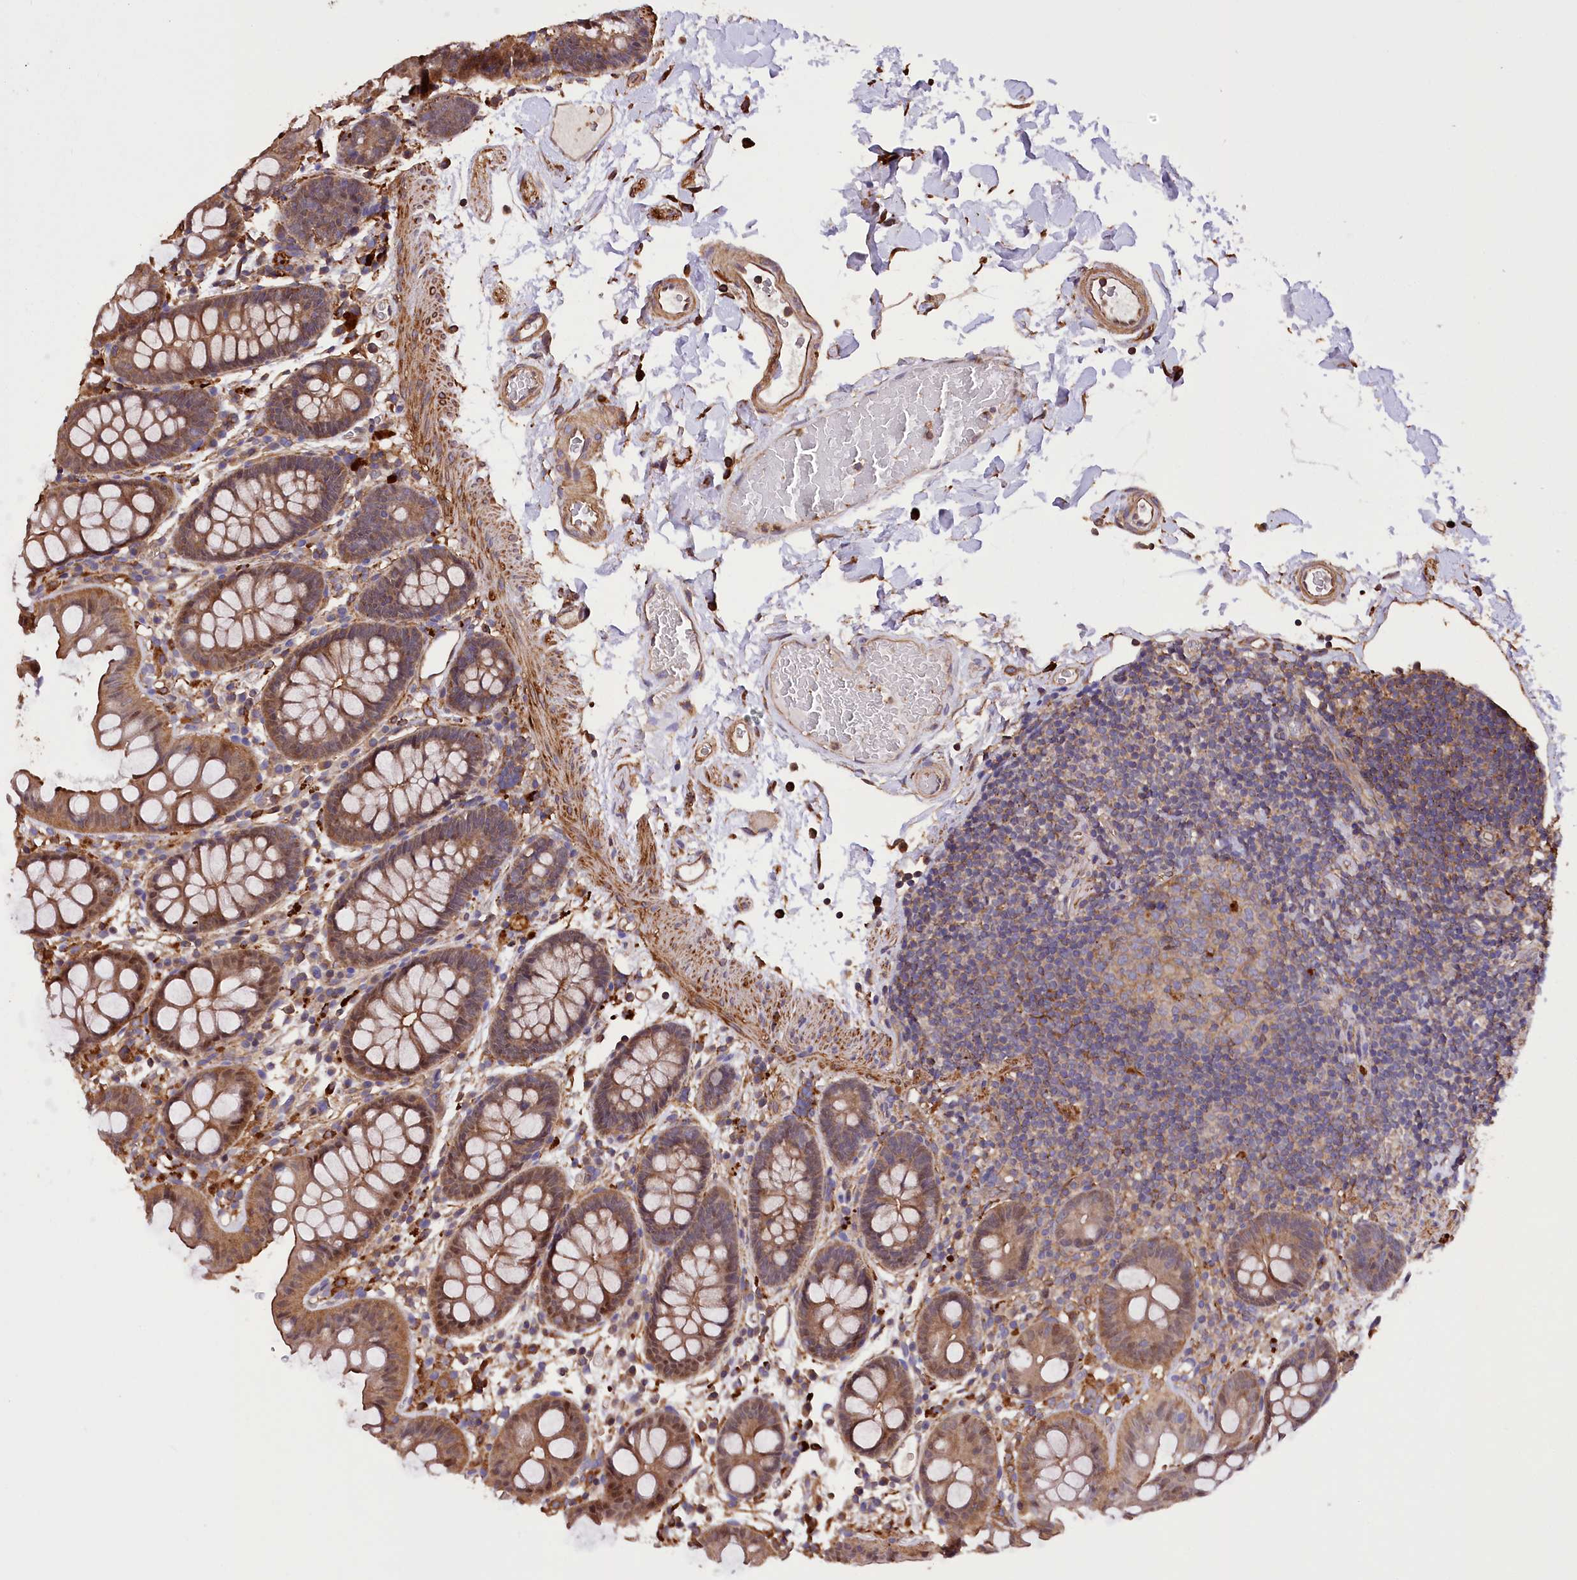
{"staining": {"intensity": "moderate", "quantity": ">75%", "location": "cytoplasmic/membranous"}, "tissue": "colon", "cell_type": "Endothelial cells", "image_type": "normal", "snomed": [{"axis": "morphology", "description": "Normal tissue, NOS"}, {"axis": "topography", "description": "Colon"}], "caption": "Immunohistochemical staining of benign colon exhibits >75% levels of moderate cytoplasmic/membranous protein positivity in about >75% of endothelial cells.", "gene": "DPP3", "patient": {"sex": "male", "age": 75}}